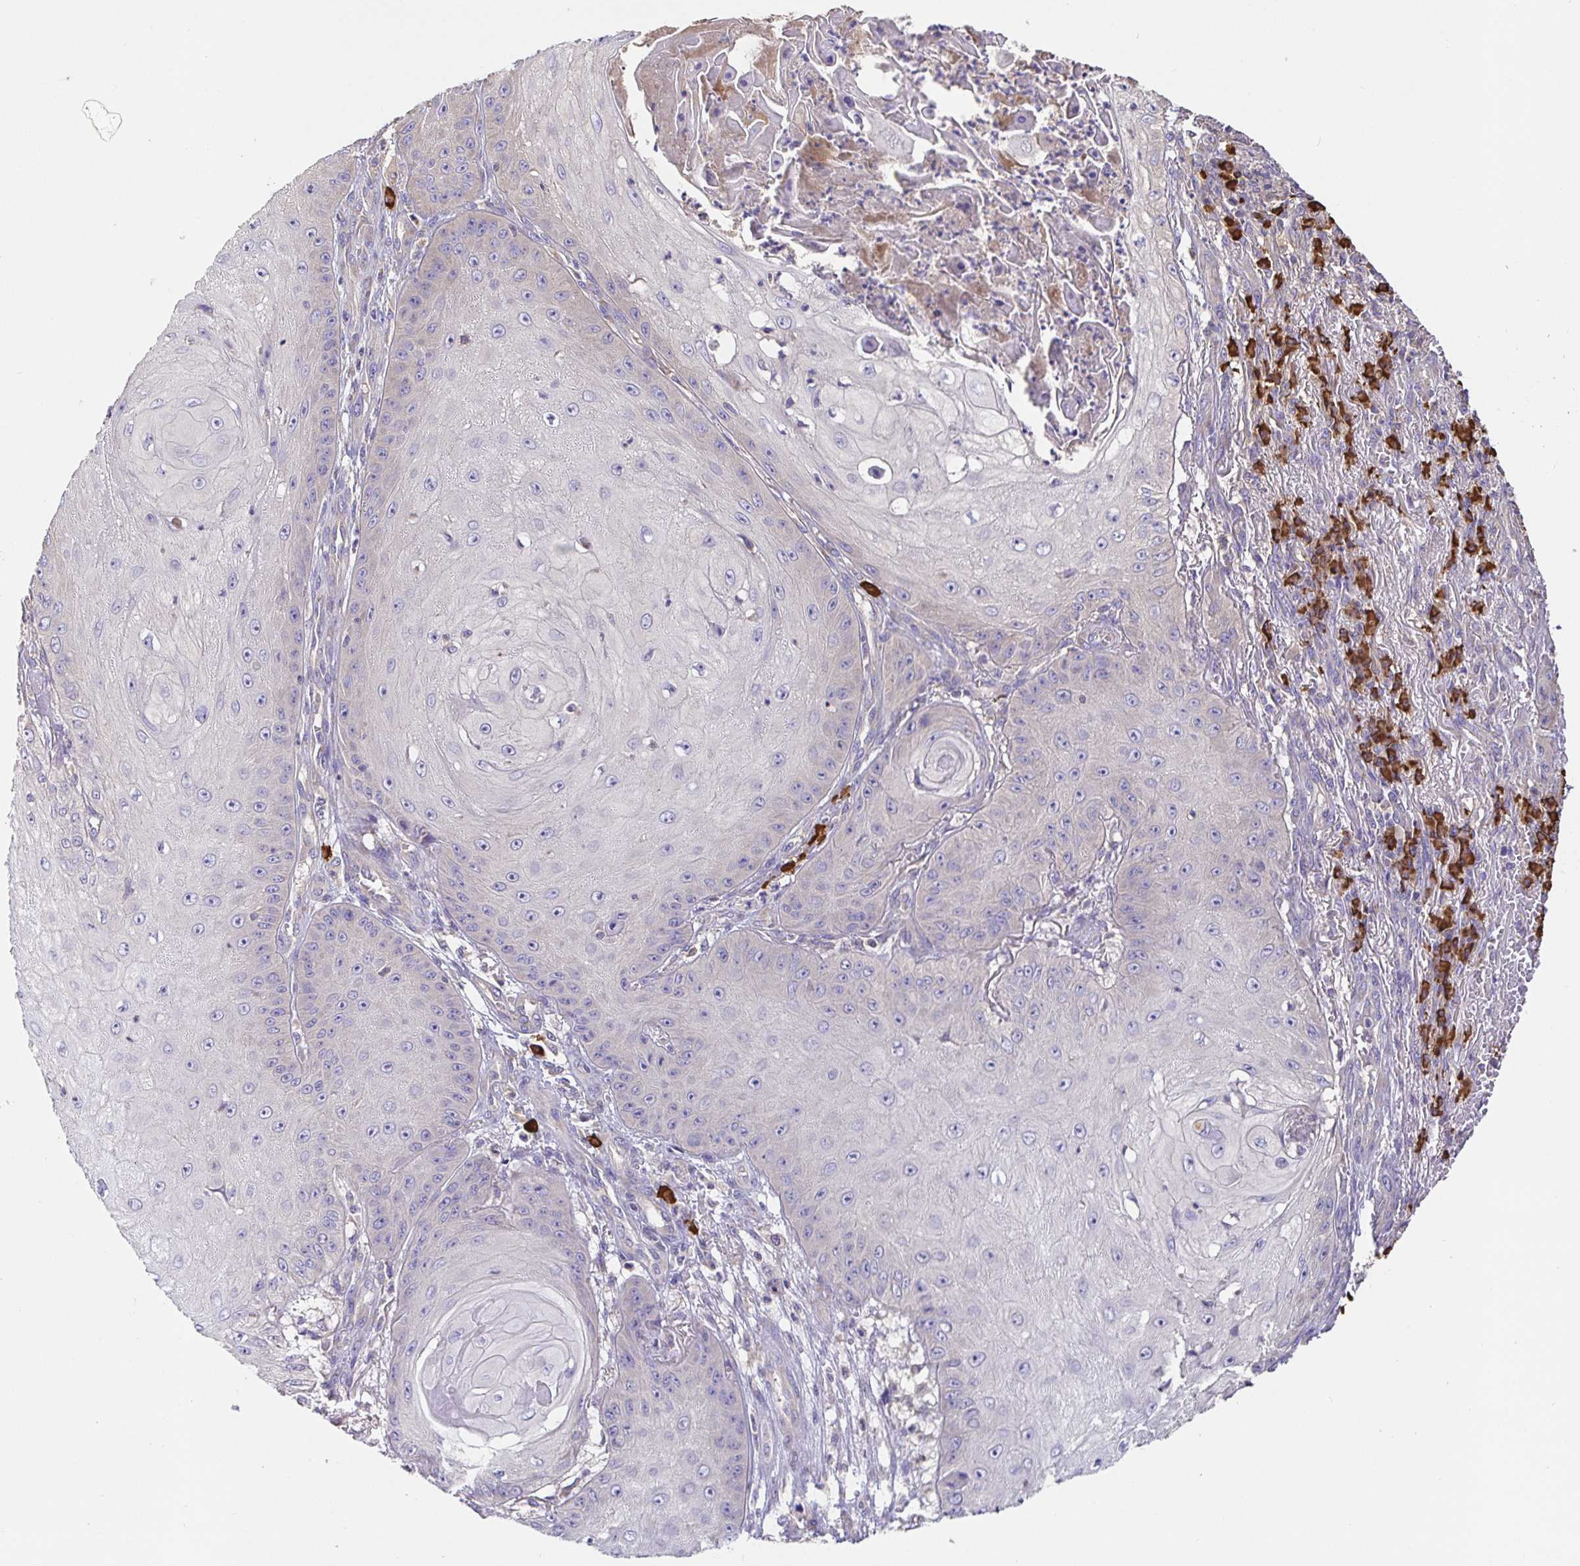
{"staining": {"intensity": "negative", "quantity": "none", "location": "none"}, "tissue": "skin cancer", "cell_type": "Tumor cells", "image_type": "cancer", "snomed": [{"axis": "morphology", "description": "Squamous cell carcinoma, NOS"}, {"axis": "topography", "description": "Skin"}], "caption": "There is no significant expression in tumor cells of squamous cell carcinoma (skin).", "gene": "HAGH", "patient": {"sex": "male", "age": 70}}